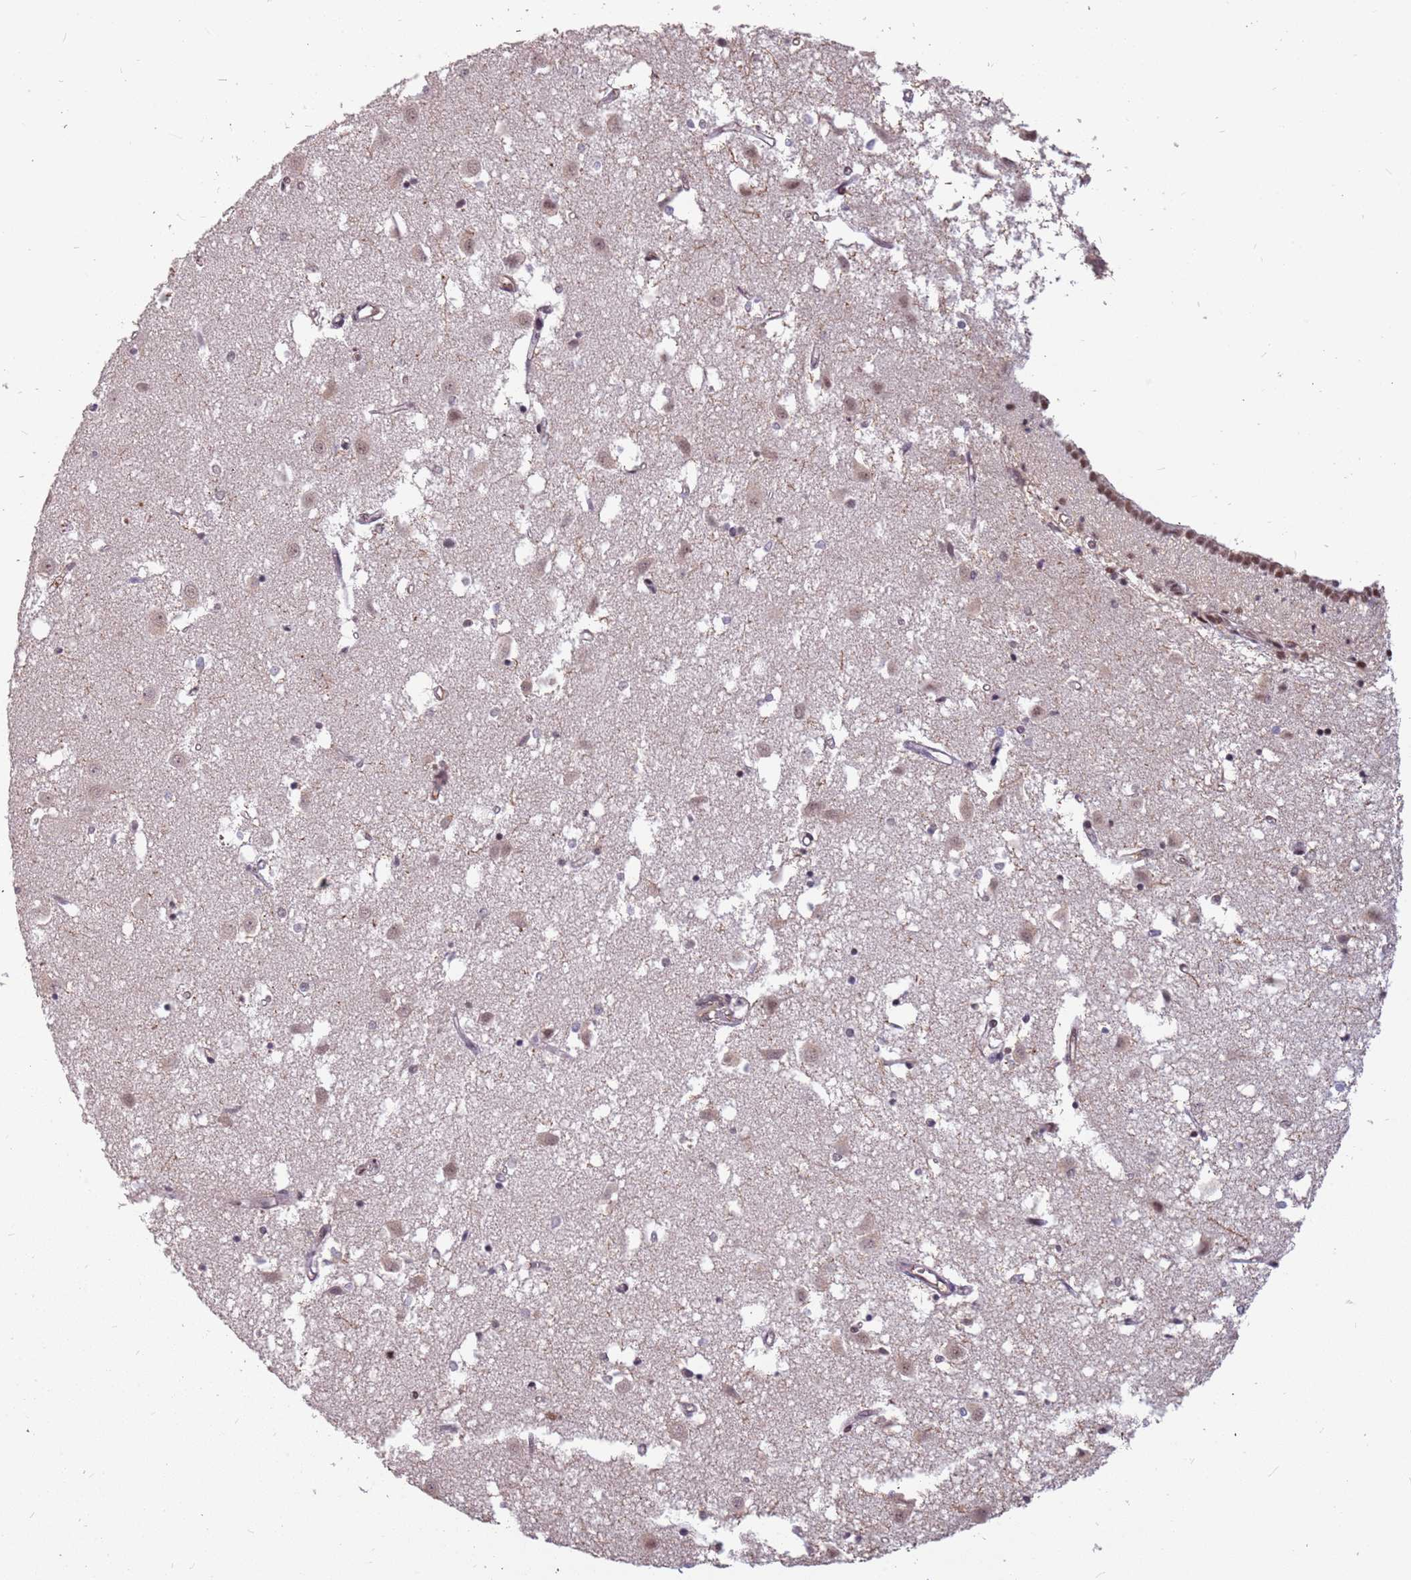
{"staining": {"intensity": "weak", "quantity": "<25%", "location": "cytoplasmic/membranous,nuclear"}, "tissue": "caudate", "cell_type": "Glial cells", "image_type": "normal", "snomed": [{"axis": "morphology", "description": "Normal tissue, NOS"}, {"axis": "topography", "description": "Lateral ventricle wall"}], "caption": "Protein analysis of unremarkable caudate shows no significant positivity in glial cells.", "gene": "GBP2", "patient": {"sex": "male", "age": 70}}